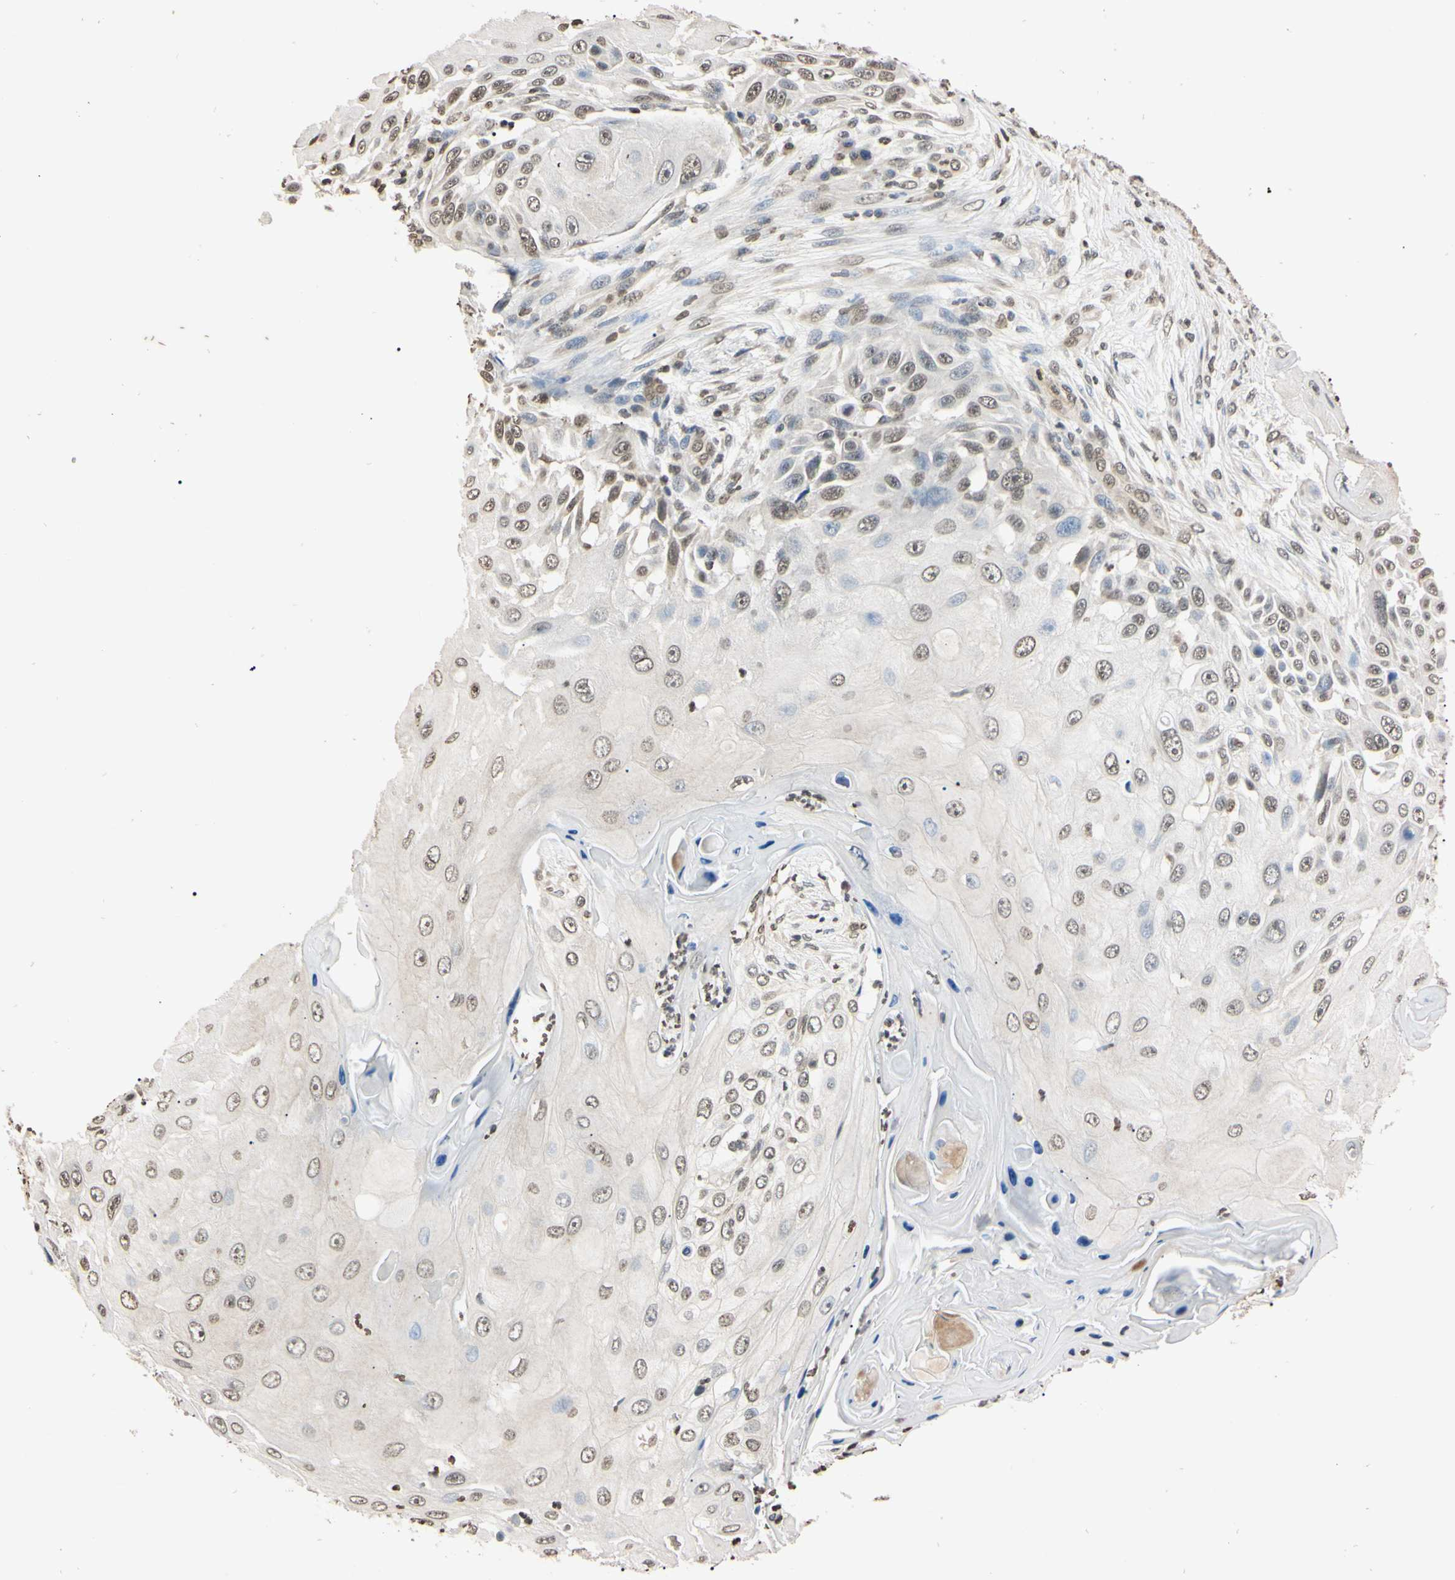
{"staining": {"intensity": "weak", "quantity": "25%-75%", "location": "nuclear"}, "tissue": "skin cancer", "cell_type": "Tumor cells", "image_type": "cancer", "snomed": [{"axis": "morphology", "description": "Squamous cell carcinoma, NOS"}, {"axis": "topography", "description": "Skin"}], "caption": "IHC image of neoplastic tissue: human squamous cell carcinoma (skin) stained using IHC shows low levels of weak protein expression localized specifically in the nuclear of tumor cells, appearing as a nuclear brown color.", "gene": "CDC45", "patient": {"sex": "female", "age": 44}}